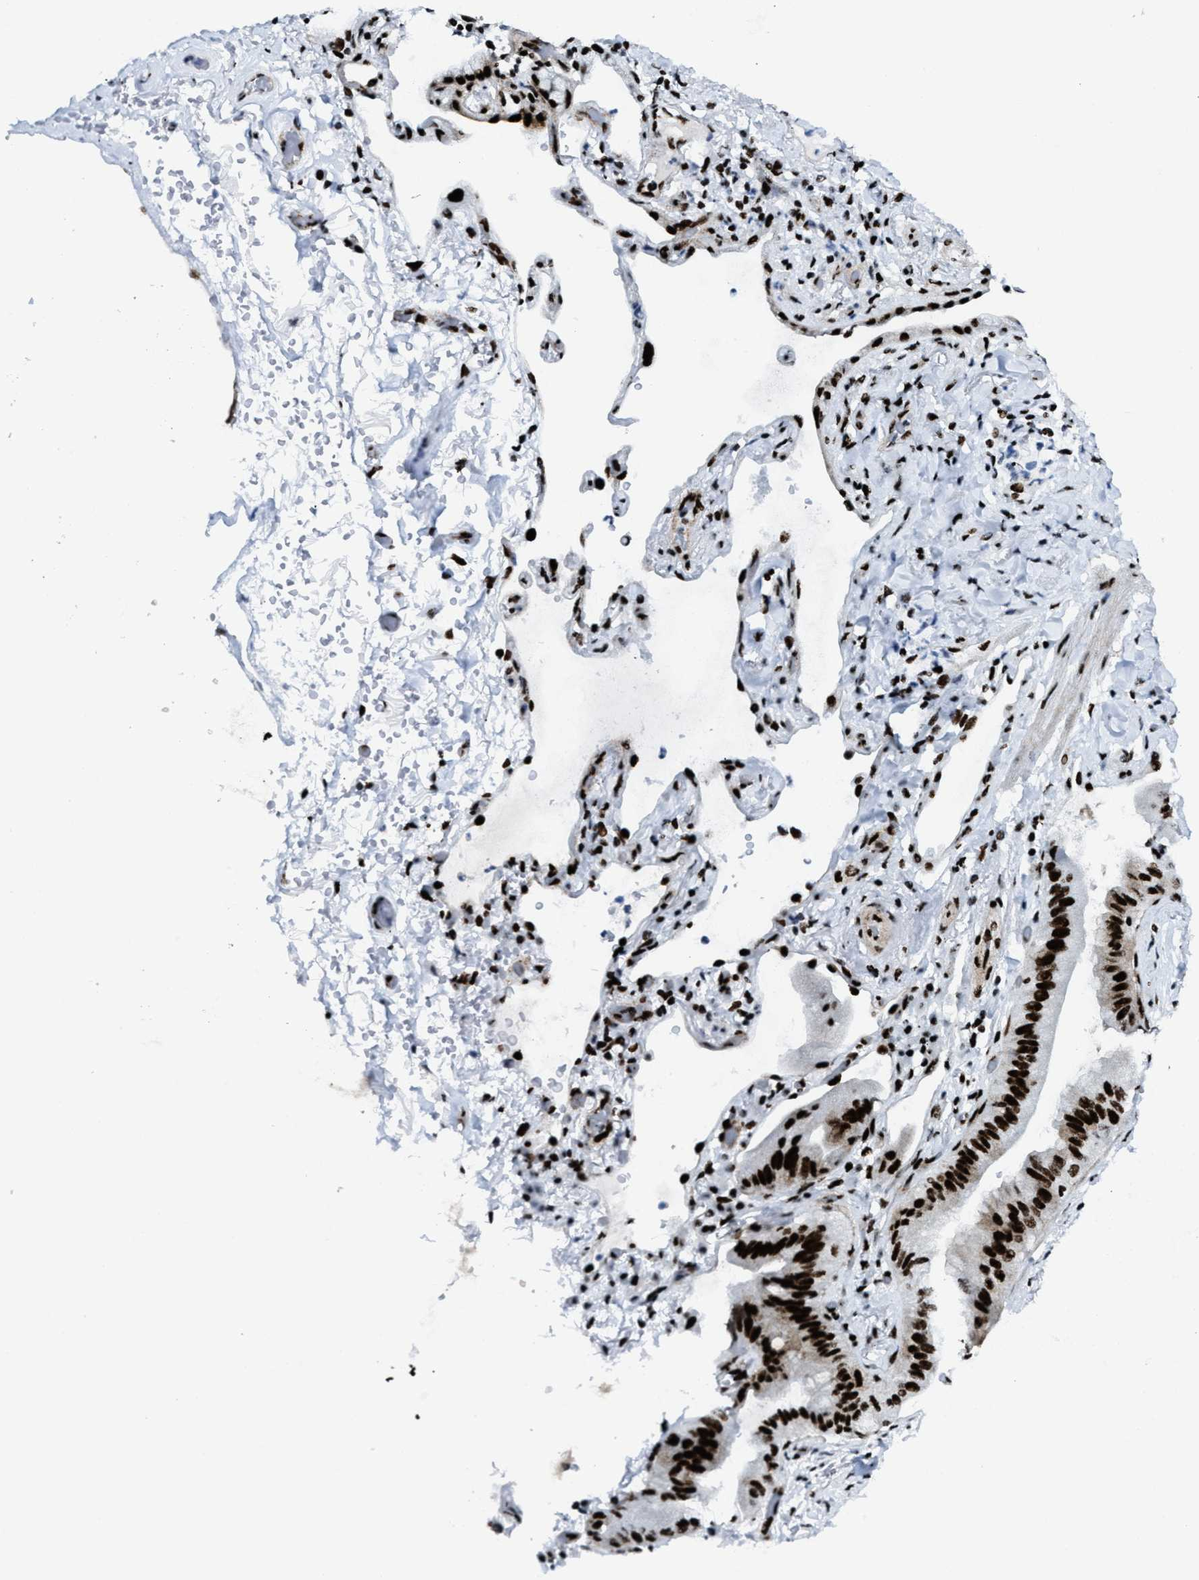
{"staining": {"intensity": "strong", "quantity": ">75%", "location": "nuclear"}, "tissue": "lung cancer", "cell_type": "Tumor cells", "image_type": "cancer", "snomed": [{"axis": "morphology", "description": "Normal tissue, NOS"}, {"axis": "morphology", "description": "Adenocarcinoma, NOS"}, {"axis": "topography", "description": "Bronchus"}, {"axis": "topography", "description": "Lung"}], "caption": "IHC staining of lung cancer, which displays high levels of strong nuclear expression in about >75% of tumor cells indicating strong nuclear protein staining. The staining was performed using DAB (3,3'-diaminobenzidine) (brown) for protein detection and nuclei were counterstained in hematoxylin (blue).", "gene": "NONO", "patient": {"sex": "female", "age": 70}}